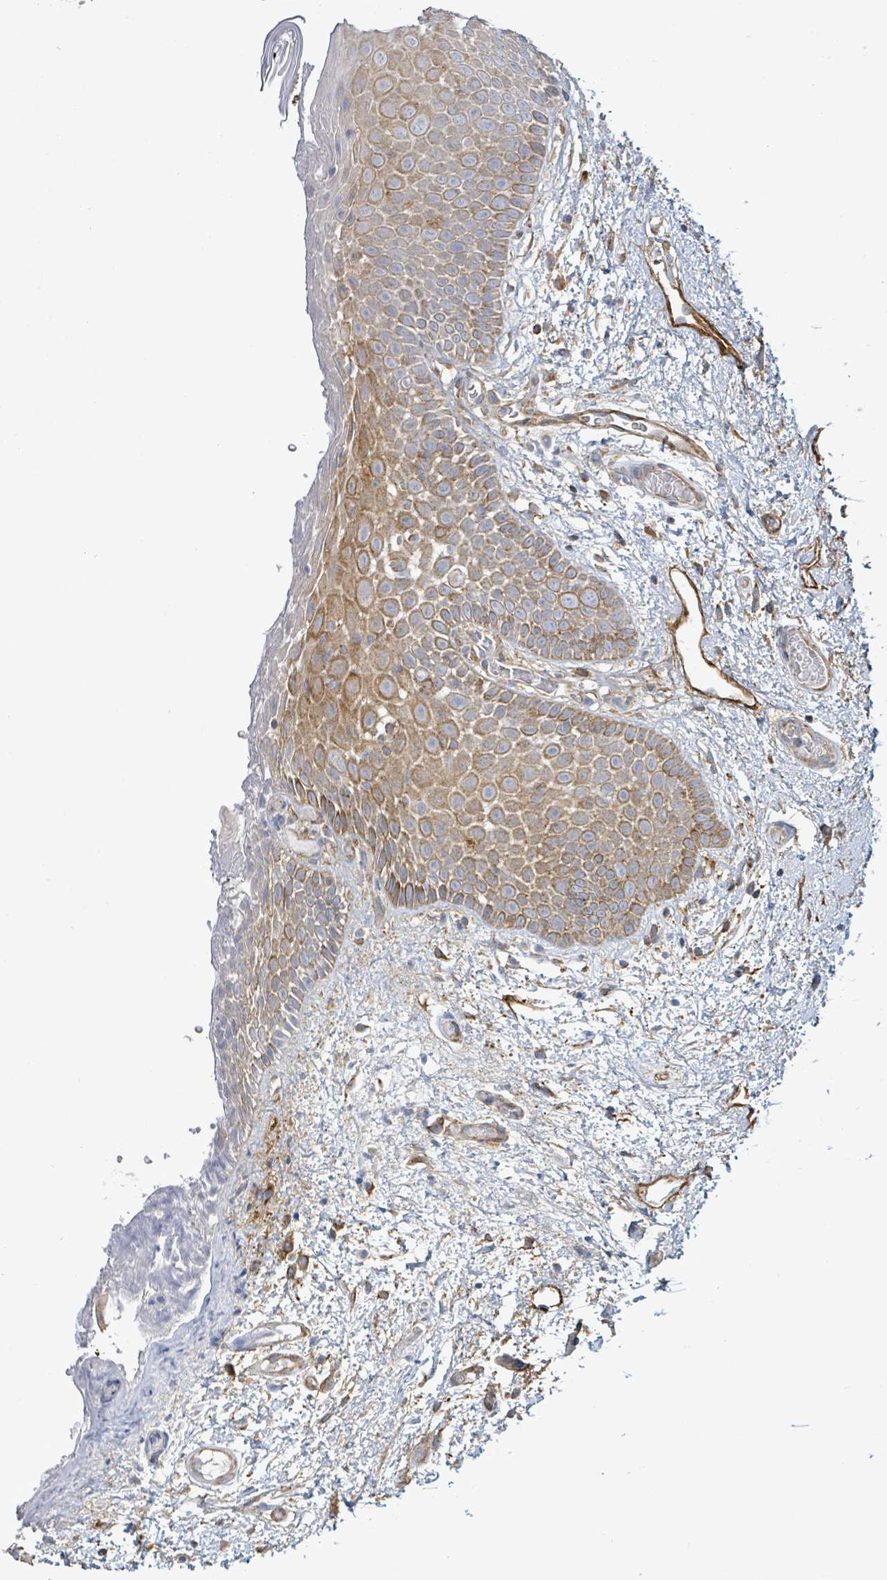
{"staining": {"intensity": "moderate", "quantity": "25%-75%", "location": "cytoplasmic/membranous"}, "tissue": "oral mucosa", "cell_type": "Squamous epithelial cells", "image_type": "normal", "snomed": [{"axis": "morphology", "description": "Normal tissue, NOS"}, {"axis": "morphology", "description": "Squamous cell carcinoma, NOS"}, {"axis": "topography", "description": "Oral tissue"}, {"axis": "topography", "description": "Tounge, NOS"}, {"axis": "topography", "description": "Head-Neck"}], "caption": "Immunohistochemical staining of benign oral mucosa displays moderate cytoplasmic/membranous protein staining in about 25%-75% of squamous epithelial cells.", "gene": "EGFL7", "patient": {"sex": "male", "age": 76}}